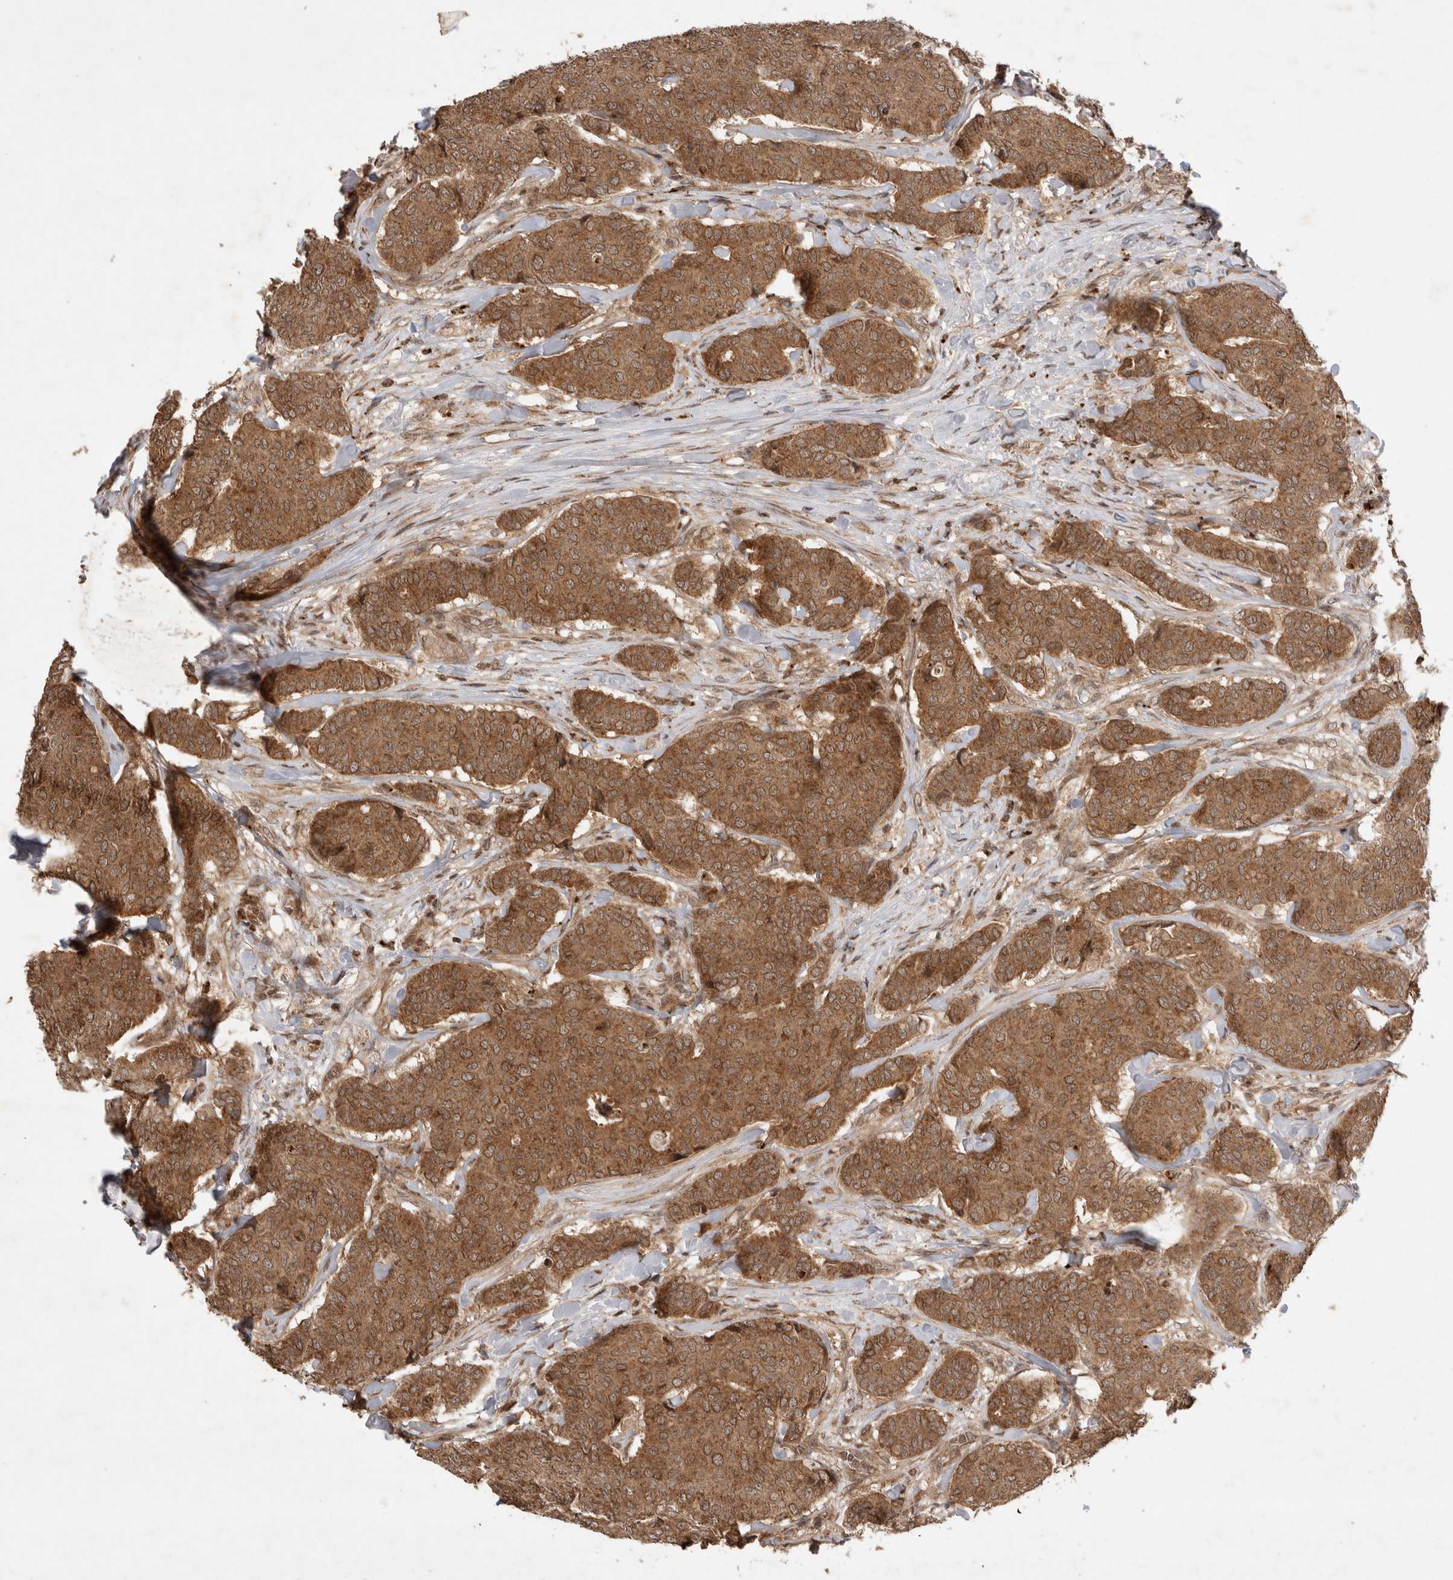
{"staining": {"intensity": "moderate", "quantity": ">75%", "location": "cytoplasmic/membranous"}, "tissue": "breast cancer", "cell_type": "Tumor cells", "image_type": "cancer", "snomed": [{"axis": "morphology", "description": "Duct carcinoma"}, {"axis": "topography", "description": "Breast"}], "caption": "This histopathology image demonstrates infiltrating ductal carcinoma (breast) stained with immunohistochemistry (IHC) to label a protein in brown. The cytoplasmic/membranous of tumor cells show moderate positivity for the protein. Nuclei are counter-stained blue.", "gene": "FAM221A", "patient": {"sex": "female", "age": 75}}